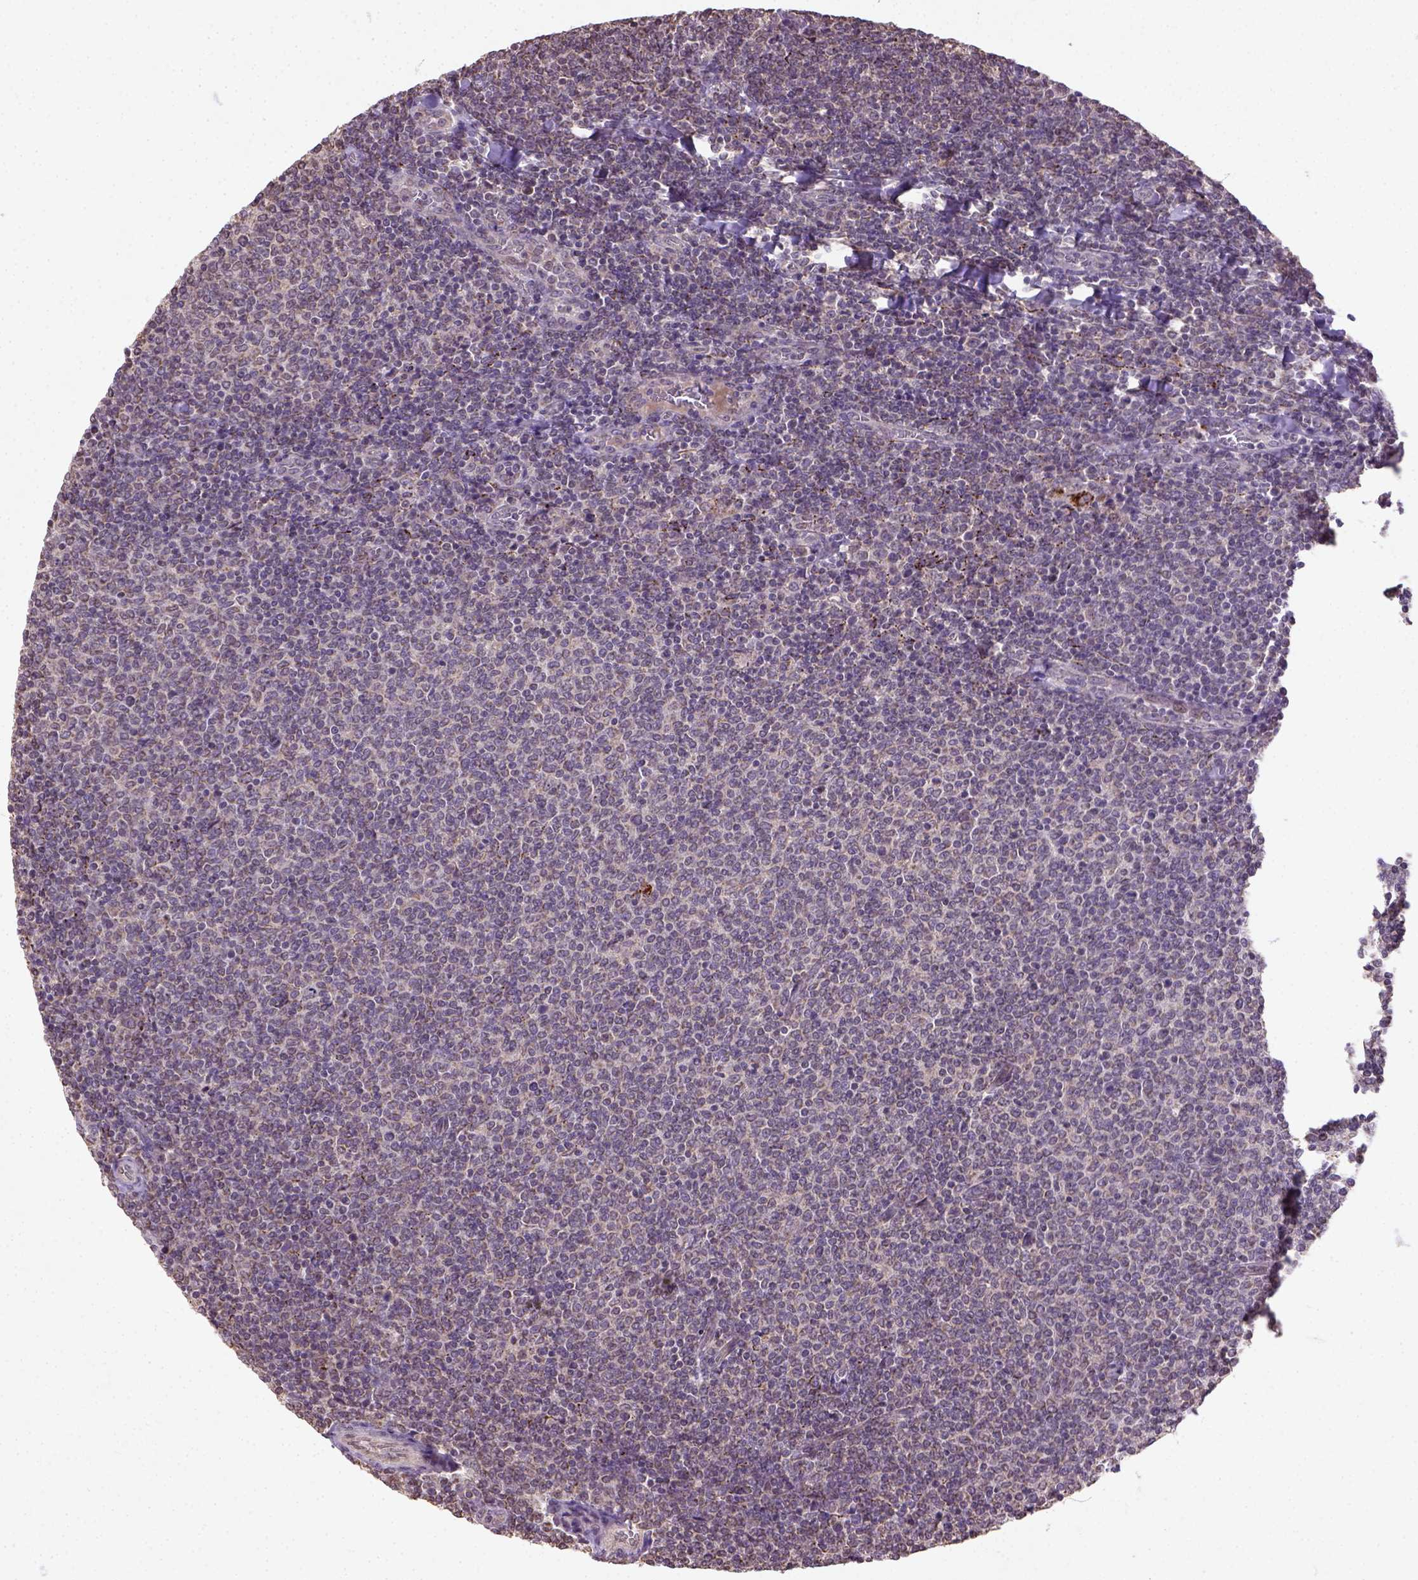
{"staining": {"intensity": "negative", "quantity": "none", "location": "none"}, "tissue": "lymphoma", "cell_type": "Tumor cells", "image_type": "cancer", "snomed": [{"axis": "morphology", "description": "Malignant lymphoma, non-Hodgkin's type, Low grade"}, {"axis": "topography", "description": "Lymph node"}], "caption": "An image of human lymphoma is negative for staining in tumor cells.", "gene": "NUDT10", "patient": {"sex": "male", "age": 52}}